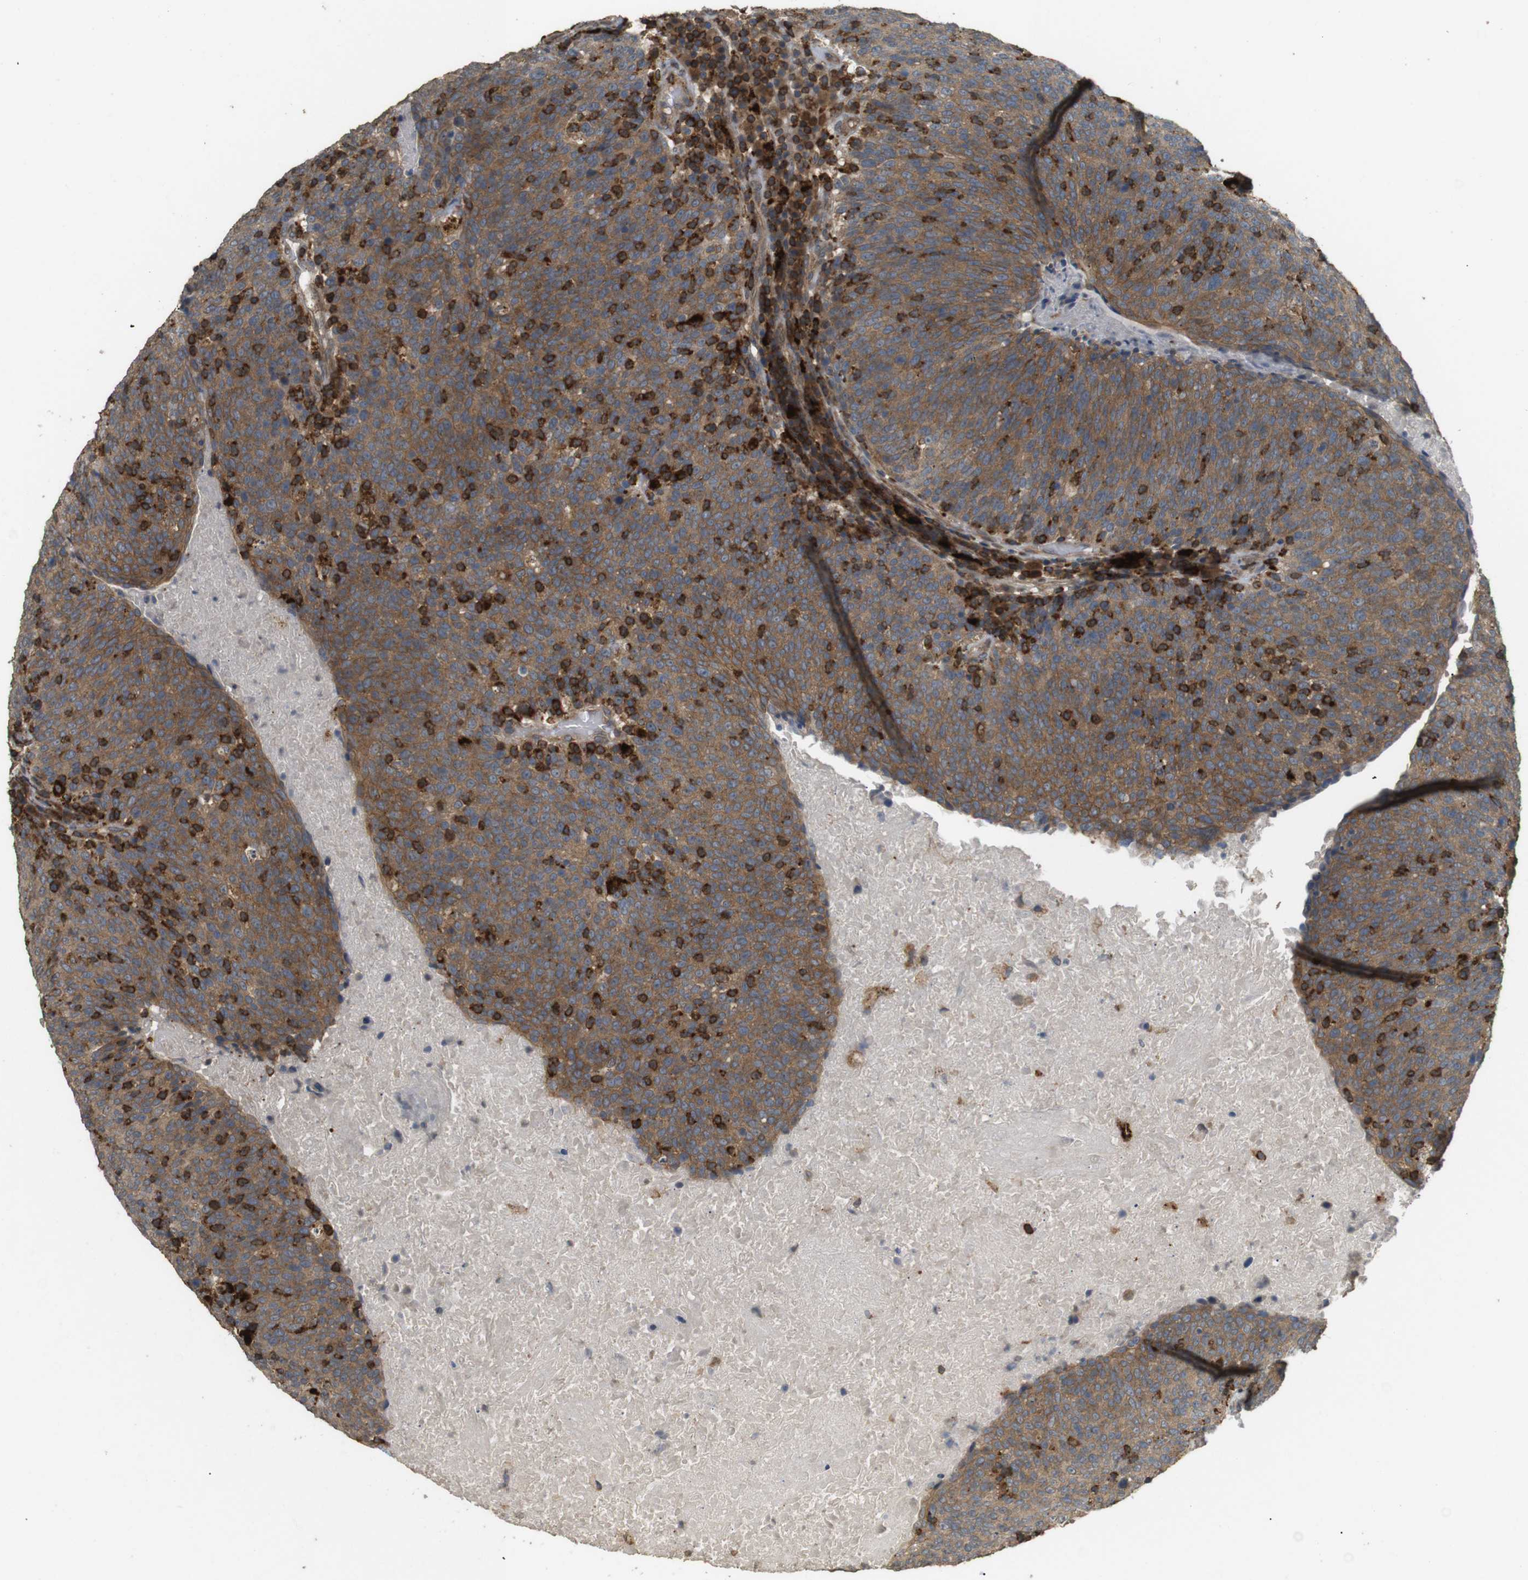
{"staining": {"intensity": "moderate", "quantity": ">75%", "location": "cytoplasmic/membranous"}, "tissue": "head and neck cancer", "cell_type": "Tumor cells", "image_type": "cancer", "snomed": [{"axis": "morphology", "description": "Squamous cell carcinoma, NOS"}, {"axis": "morphology", "description": "Squamous cell carcinoma, metastatic, NOS"}, {"axis": "topography", "description": "Lymph node"}, {"axis": "topography", "description": "Head-Neck"}], "caption": "The immunohistochemical stain highlights moderate cytoplasmic/membranous staining in tumor cells of squamous cell carcinoma (head and neck) tissue. (Brightfield microscopy of DAB IHC at high magnification).", "gene": "KSR1", "patient": {"sex": "male", "age": 62}}